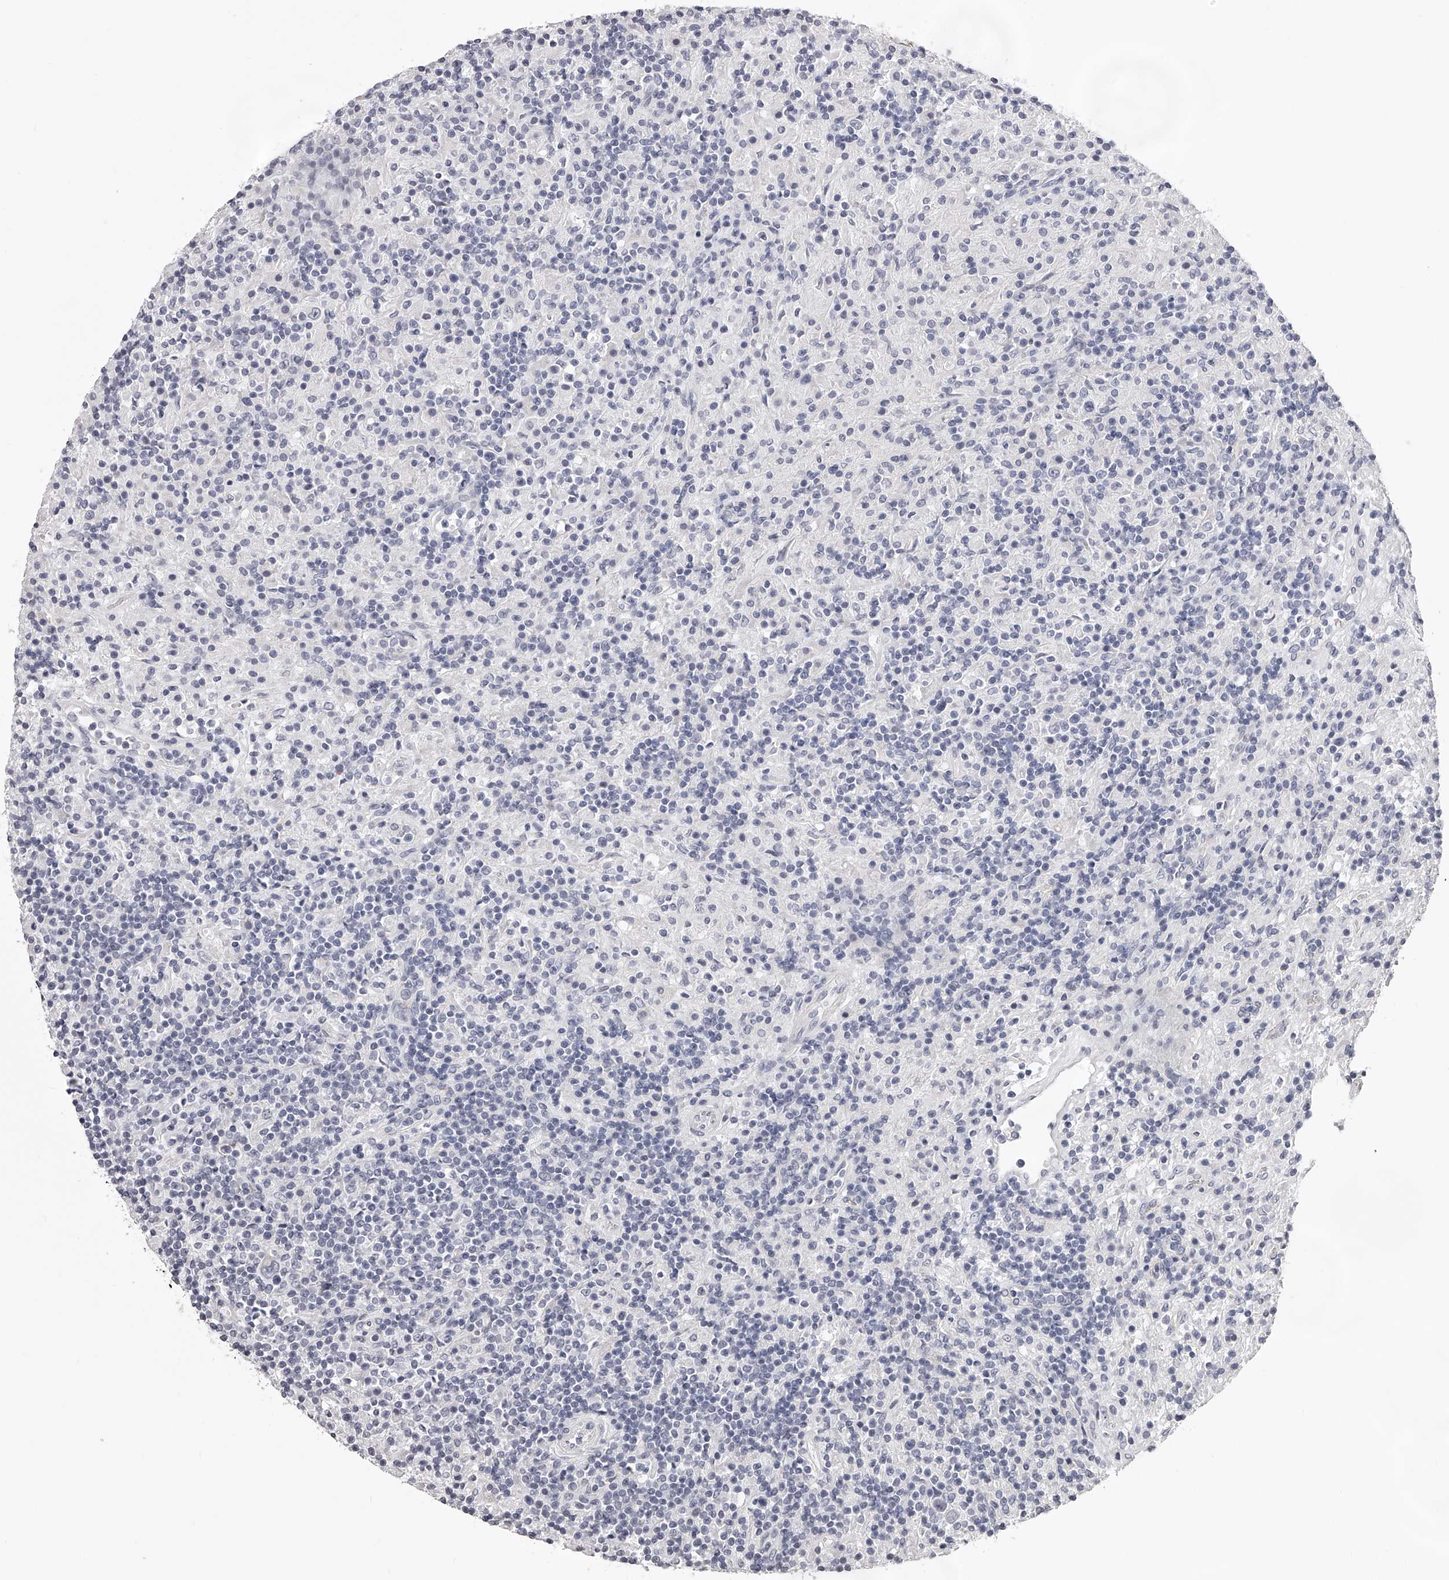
{"staining": {"intensity": "negative", "quantity": "none", "location": "none"}, "tissue": "lymphoma", "cell_type": "Tumor cells", "image_type": "cancer", "snomed": [{"axis": "morphology", "description": "Hodgkin's disease, NOS"}, {"axis": "topography", "description": "Lymph node"}], "caption": "A photomicrograph of lymphoma stained for a protein shows no brown staining in tumor cells.", "gene": "DMRT1", "patient": {"sex": "male", "age": 70}}